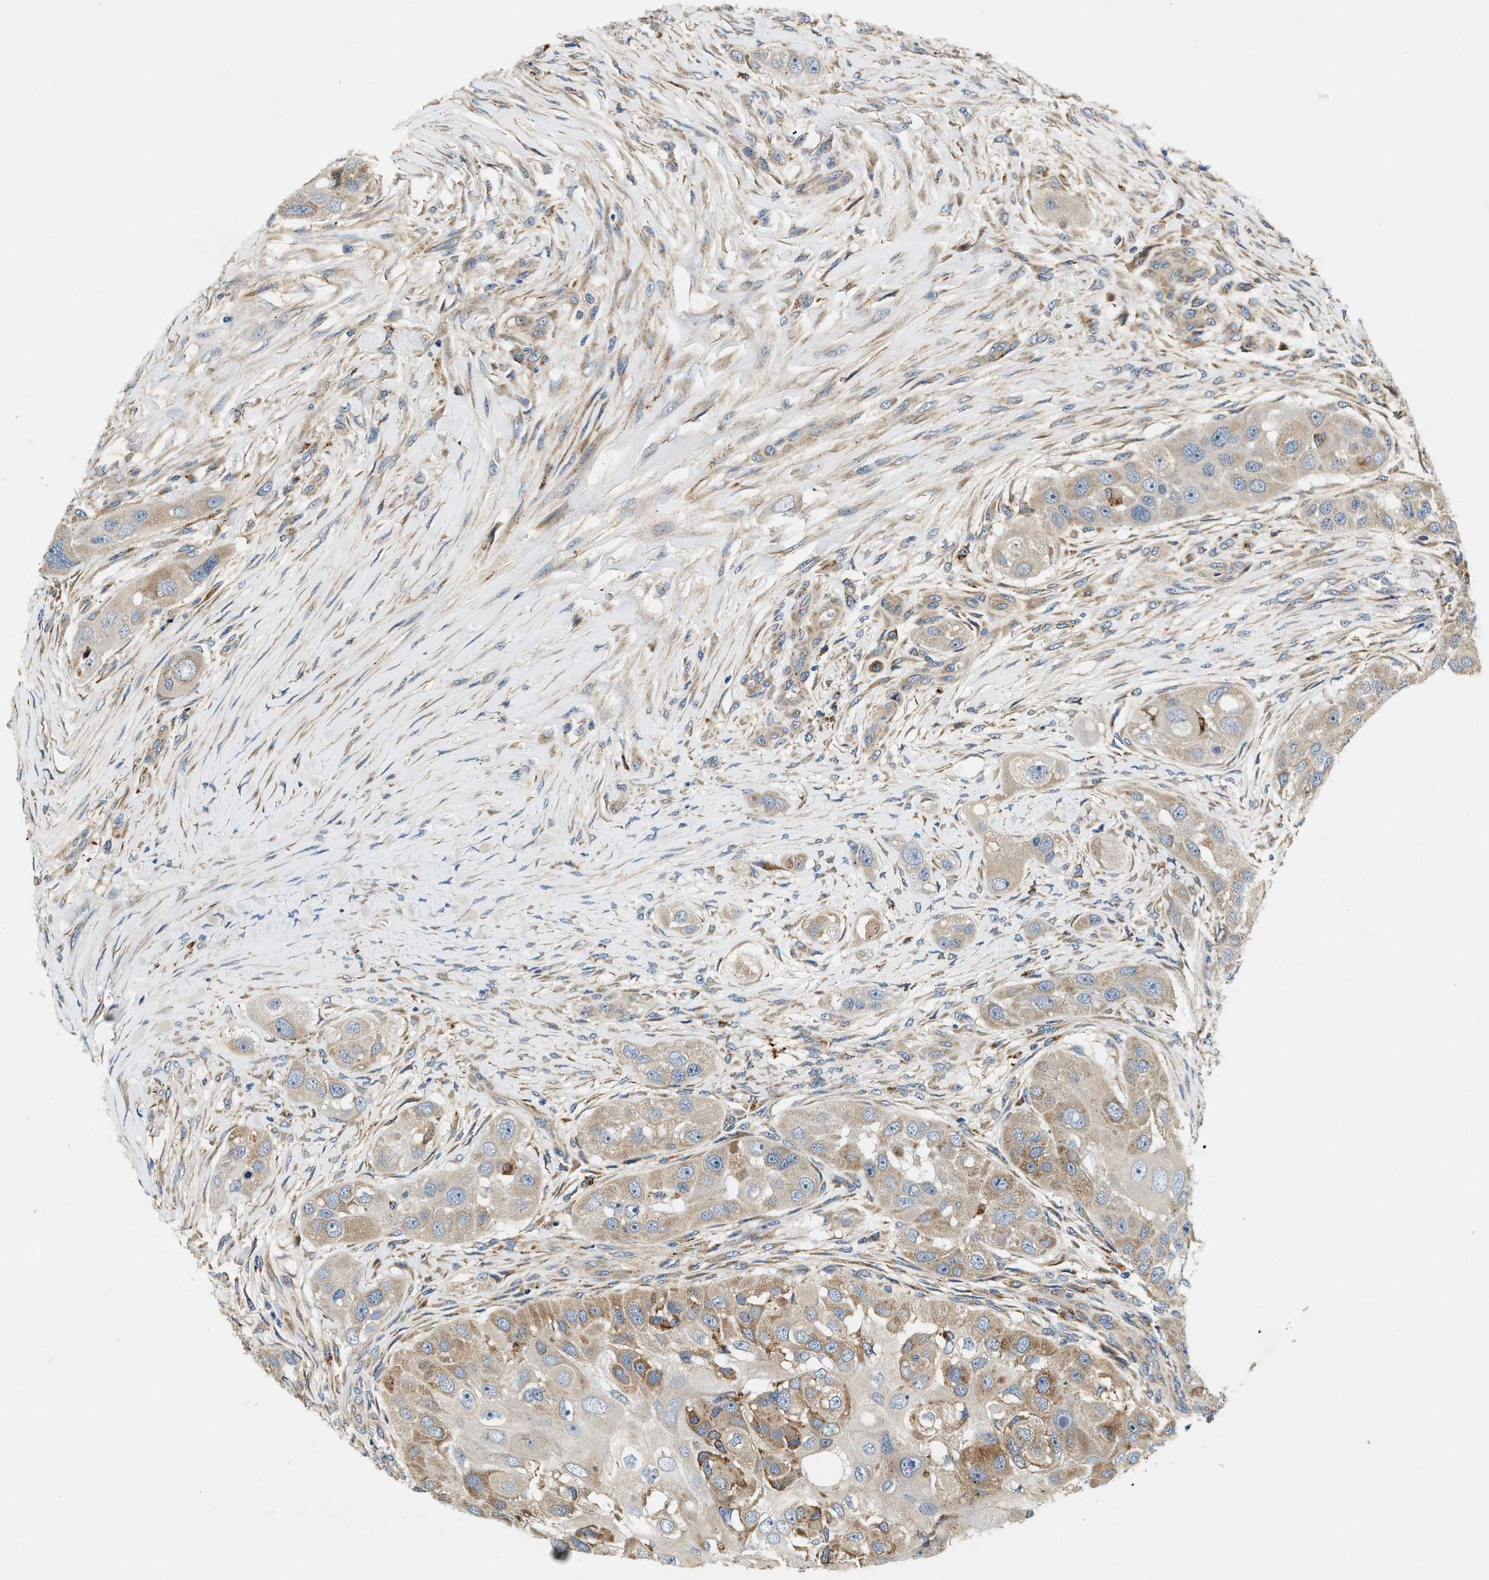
{"staining": {"intensity": "moderate", "quantity": ">75%", "location": "cytoplasmic/membranous"}, "tissue": "head and neck cancer", "cell_type": "Tumor cells", "image_type": "cancer", "snomed": [{"axis": "morphology", "description": "Normal tissue, NOS"}, {"axis": "morphology", "description": "Squamous cell carcinoma, NOS"}, {"axis": "topography", "description": "Skeletal muscle"}, {"axis": "topography", "description": "Head-Neck"}], "caption": "Tumor cells display moderate cytoplasmic/membranous expression in approximately >75% of cells in head and neck cancer. The staining is performed using DAB brown chromogen to label protein expression. The nuclei are counter-stained blue using hematoxylin.", "gene": "DUSP10", "patient": {"sex": "male", "age": 51}}